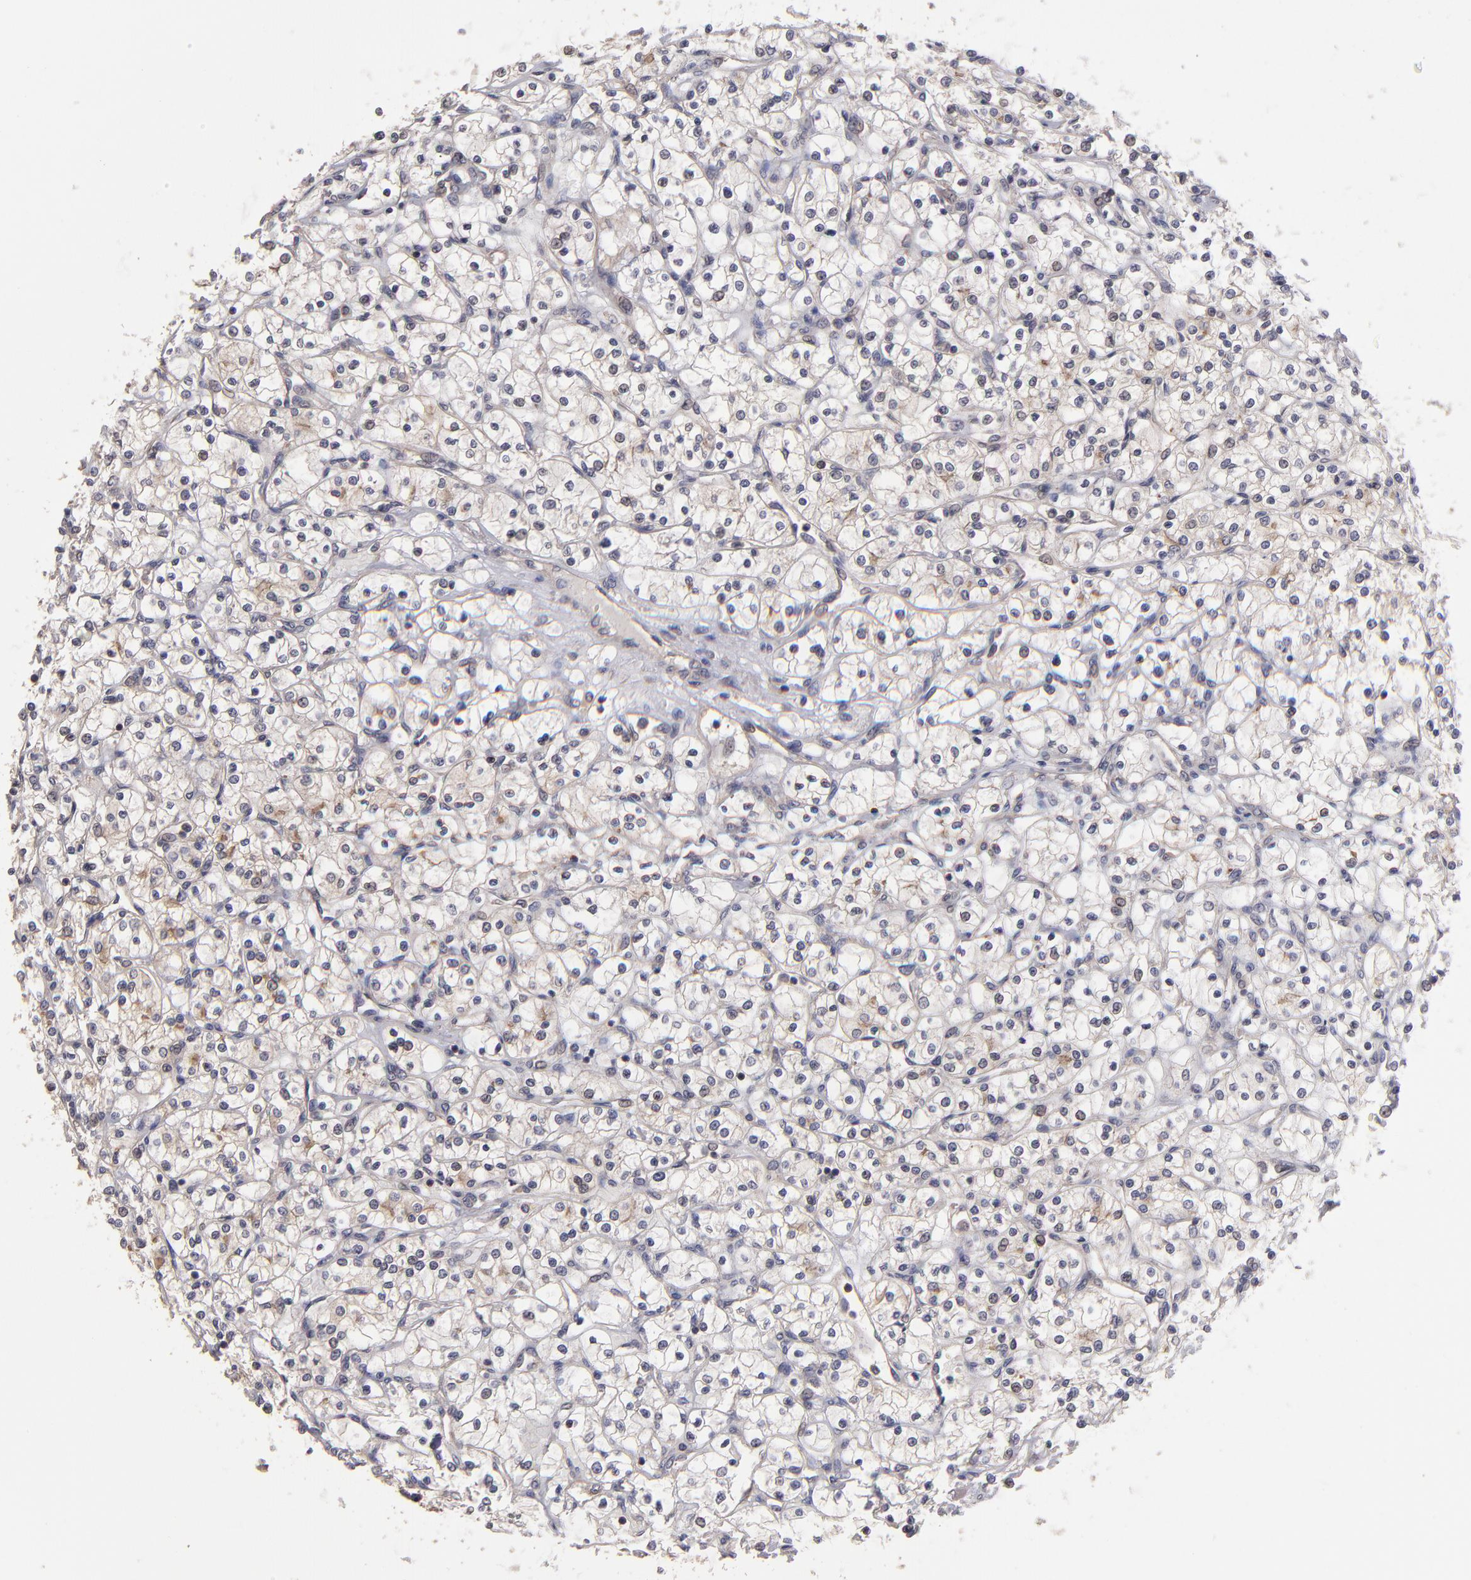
{"staining": {"intensity": "weak", "quantity": "<25%", "location": "cytoplasmic/membranous"}, "tissue": "renal cancer", "cell_type": "Tumor cells", "image_type": "cancer", "snomed": [{"axis": "morphology", "description": "Adenocarcinoma, NOS"}, {"axis": "topography", "description": "Kidney"}], "caption": "The image demonstrates no significant staining in tumor cells of renal cancer (adenocarcinoma).", "gene": "NF2", "patient": {"sex": "male", "age": 61}}